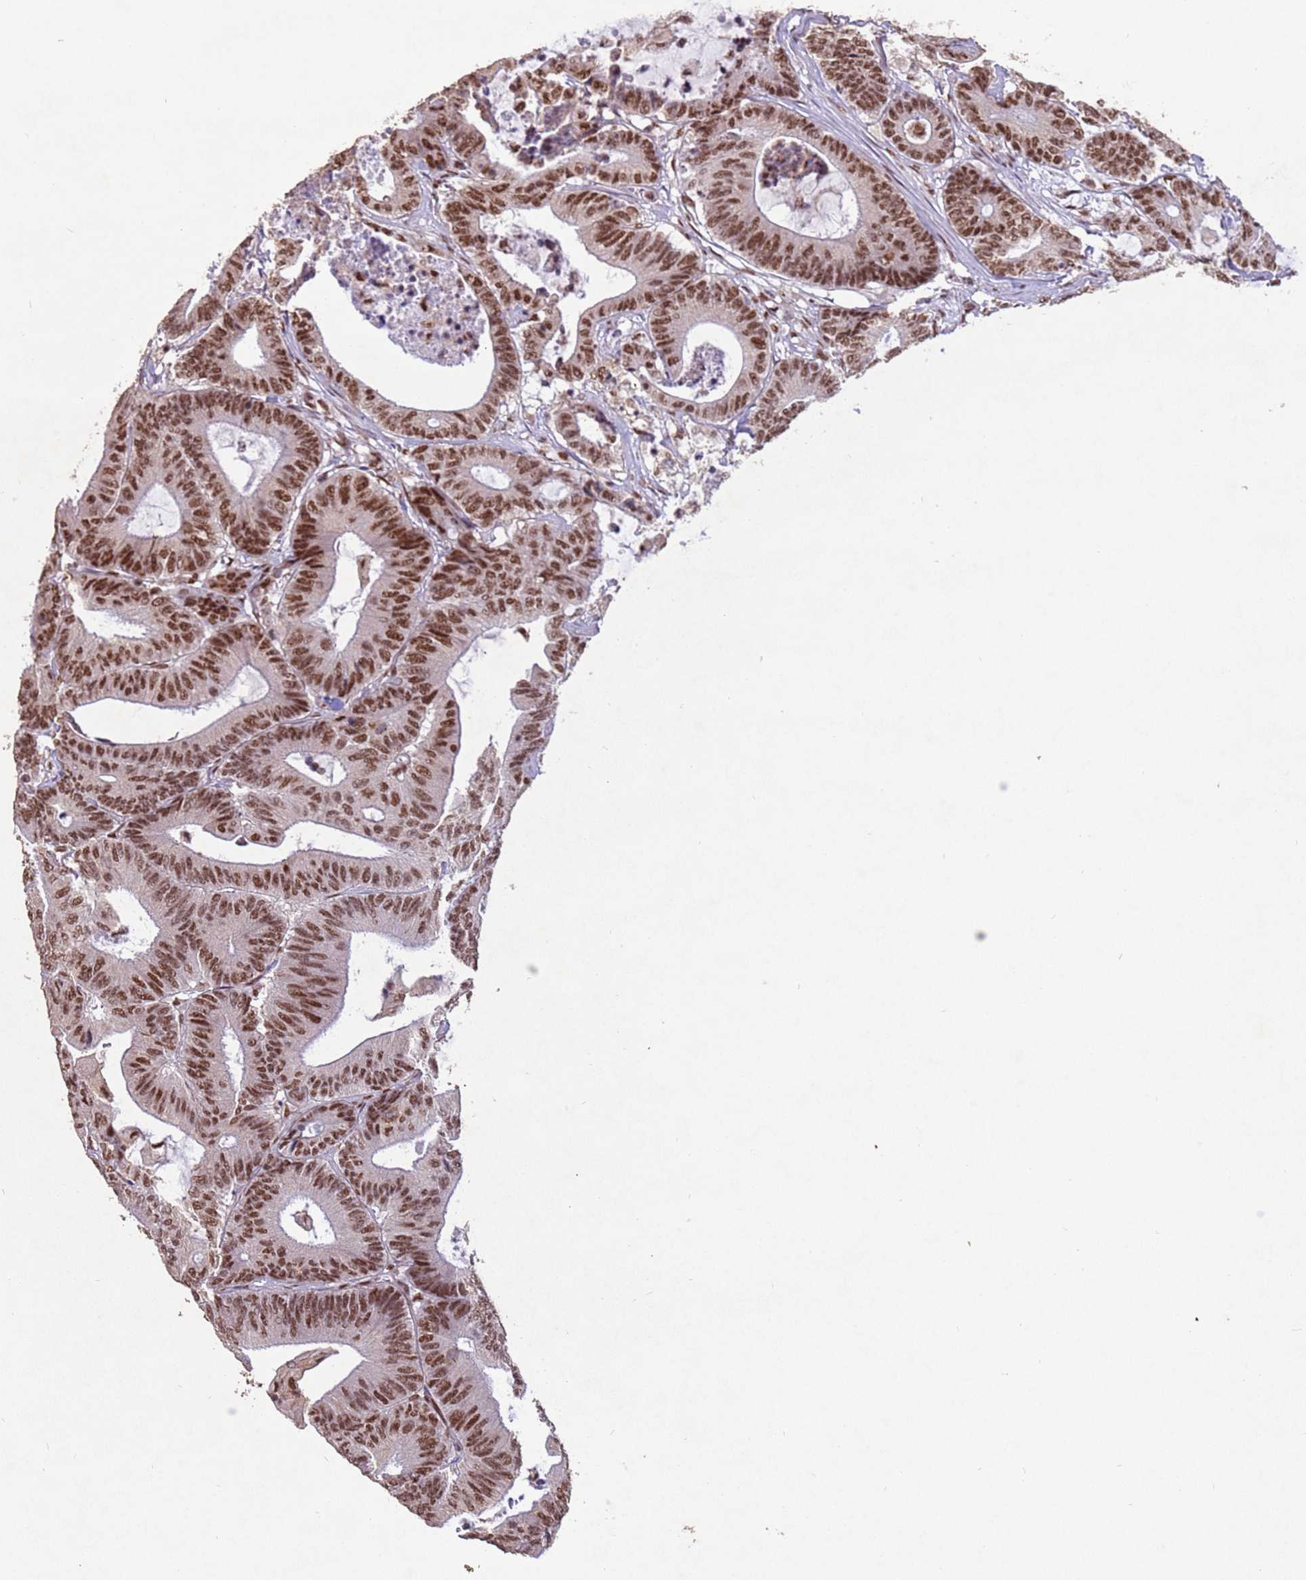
{"staining": {"intensity": "moderate", "quantity": ">75%", "location": "nuclear"}, "tissue": "colorectal cancer", "cell_type": "Tumor cells", "image_type": "cancer", "snomed": [{"axis": "morphology", "description": "Adenocarcinoma, NOS"}, {"axis": "topography", "description": "Colon"}], "caption": "IHC (DAB) staining of colorectal cancer (adenocarcinoma) reveals moderate nuclear protein expression in about >75% of tumor cells. (Stains: DAB (3,3'-diaminobenzidine) in brown, nuclei in blue, Microscopy: brightfield microscopy at high magnification).", "gene": "ESF1", "patient": {"sex": "female", "age": 84}}